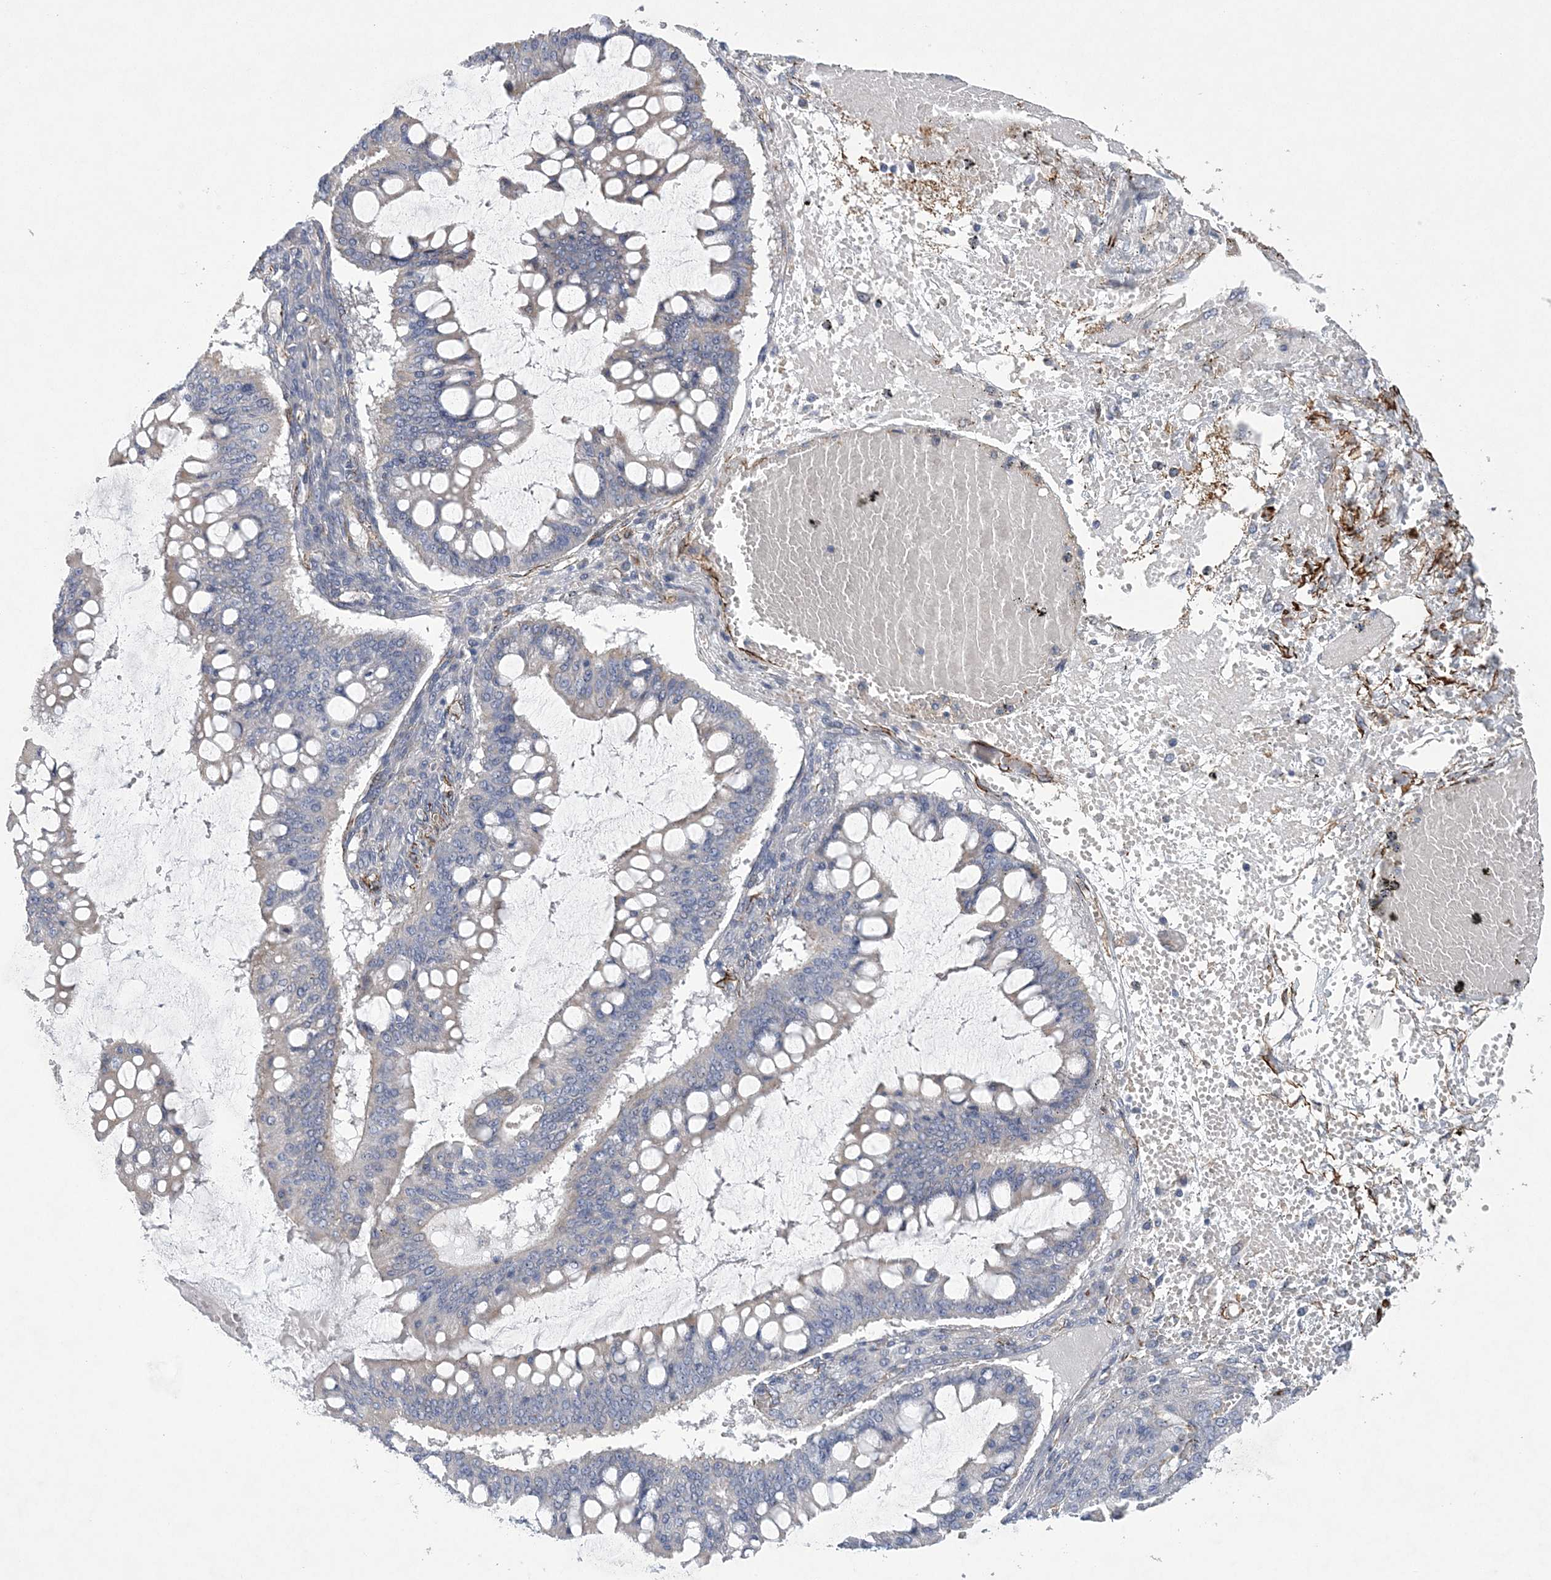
{"staining": {"intensity": "negative", "quantity": "none", "location": "none"}, "tissue": "ovarian cancer", "cell_type": "Tumor cells", "image_type": "cancer", "snomed": [{"axis": "morphology", "description": "Cystadenocarcinoma, mucinous, NOS"}, {"axis": "topography", "description": "Ovary"}], "caption": "Immunohistochemistry (IHC) micrograph of neoplastic tissue: human ovarian cancer (mucinous cystadenocarcinoma) stained with DAB reveals no significant protein staining in tumor cells.", "gene": "ARSJ", "patient": {"sex": "female", "age": 73}}